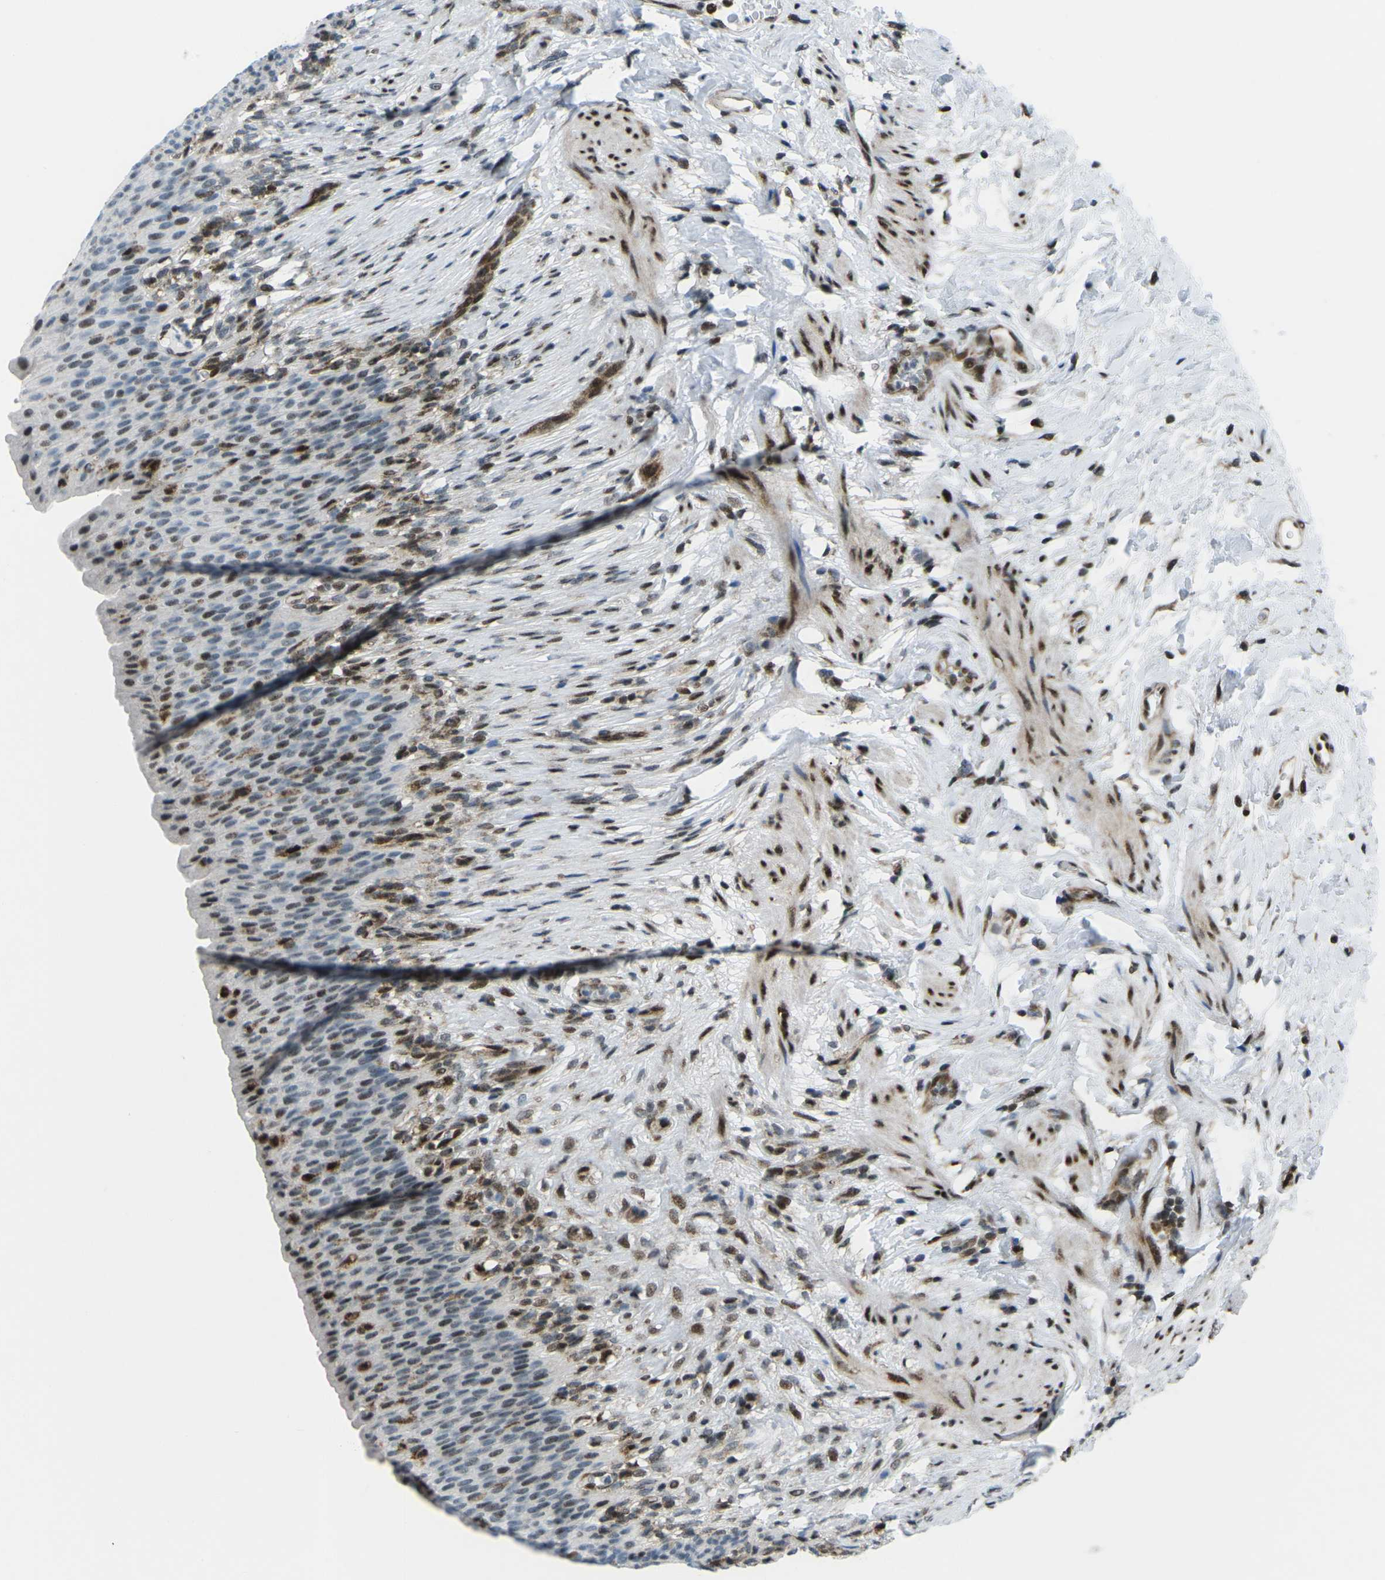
{"staining": {"intensity": "strong", "quantity": "<25%", "location": "nuclear"}, "tissue": "urinary bladder", "cell_type": "Urothelial cells", "image_type": "normal", "snomed": [{"axis": "morphology", "description": "Normal tissue, NOS"}, {"axis": "topography", "description": "Urinary bladder"}], "caption": "This photomicrograph demonstrates IHC staining of unremarkable human urinary bladder, with medium strong nuclear expression in about <25% of urothelial cells.", "gene": "MBNL1", "patient": {"sex": "female", "age": 79}}